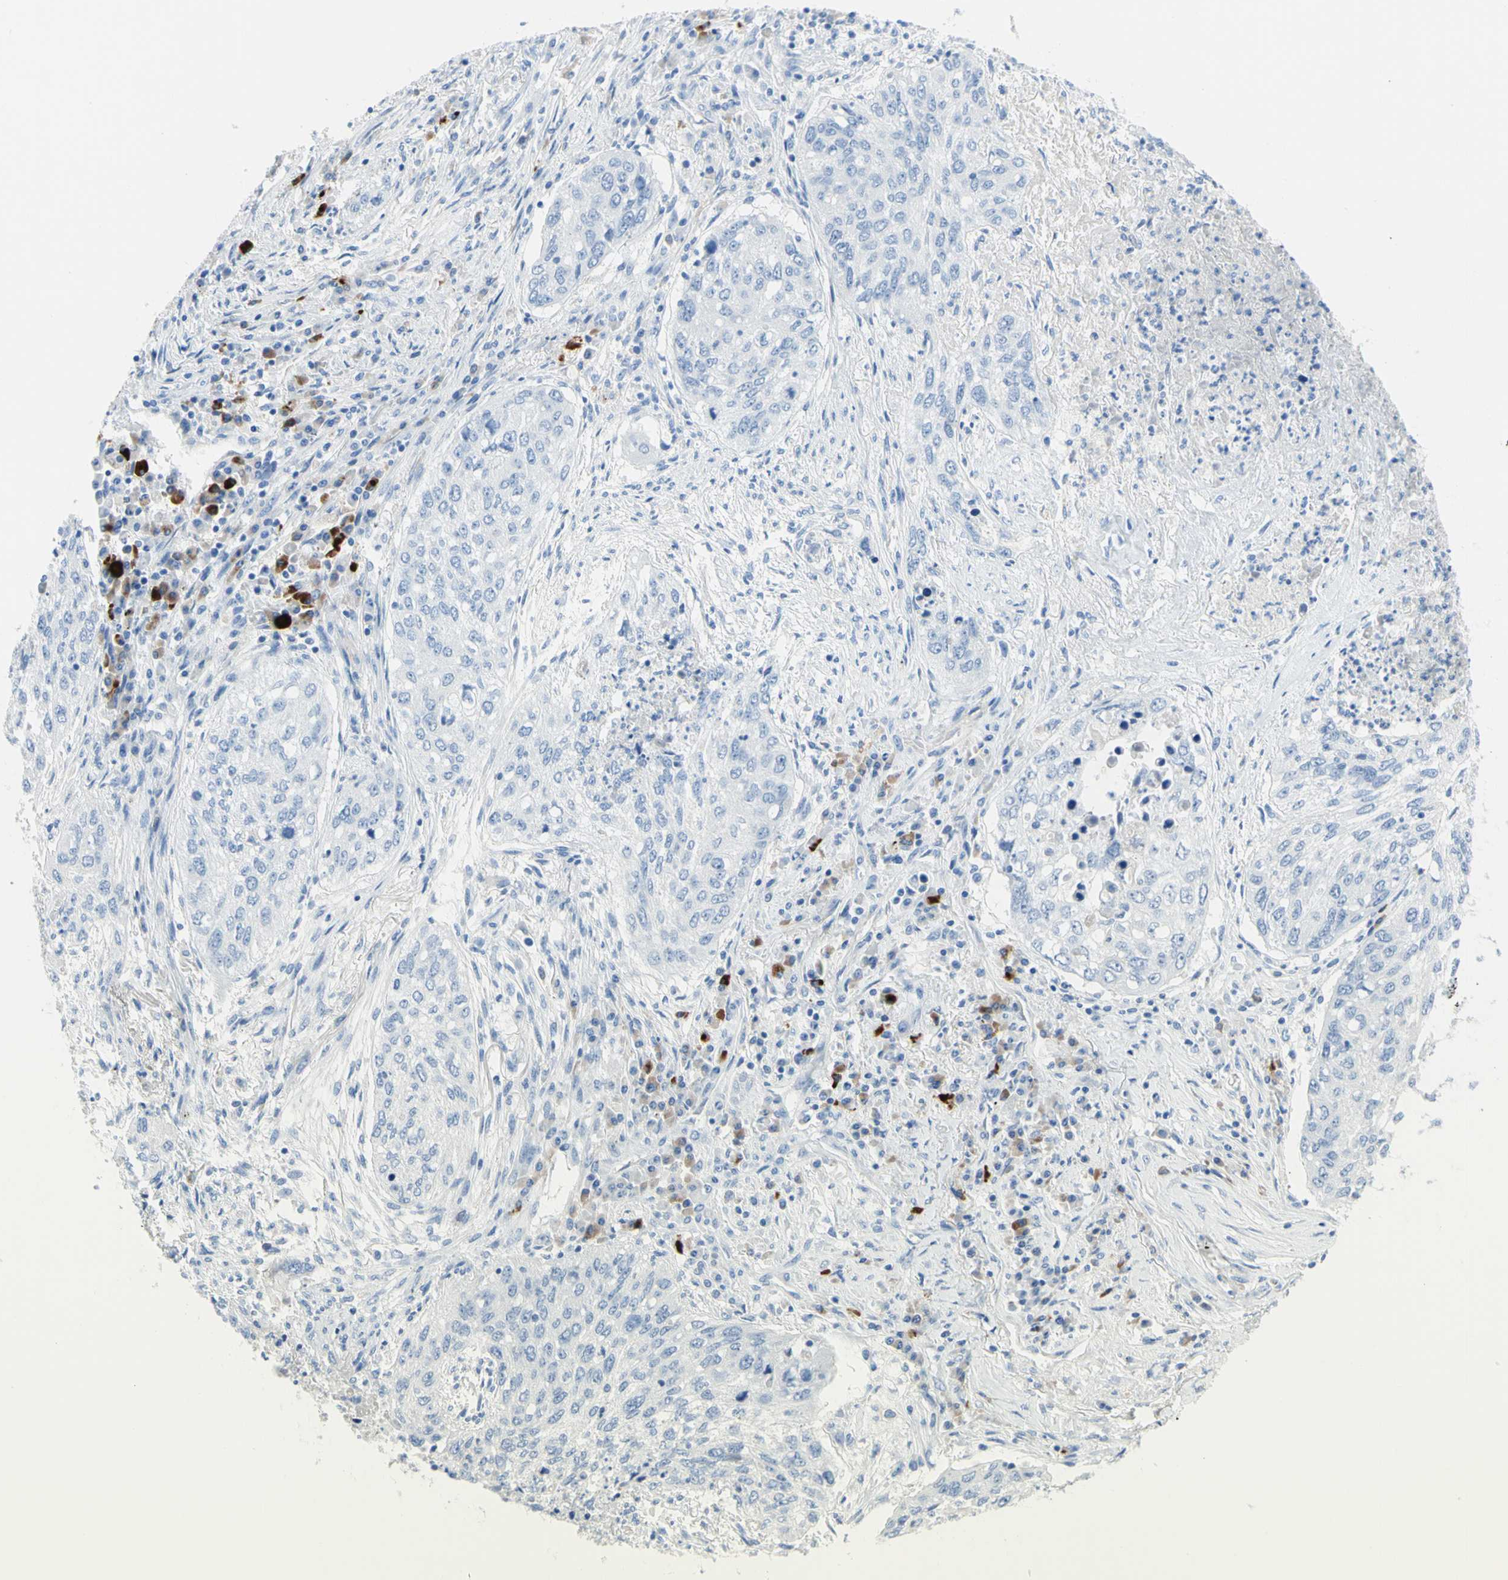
{"staining": {"intensity": "negative", "quantity": "none", "location": "none"}, "tissue": "lung cancer", "cell_type": "Tumor cells", "image_type": "cancer", "snomed": [{"axis": "morphology", "description": "Squamous cell carcinoma, NOS"}, {"axis": "topography", "description": "Lung"}], "caption": "A high-resolution photomicrograph shows IHC staining of lung cancer (squamous cell carcinoma), which displays no significant positivity in tumor cells.", "gene": "IL6ST", "patient": {"sex": "female", "age": 63}}